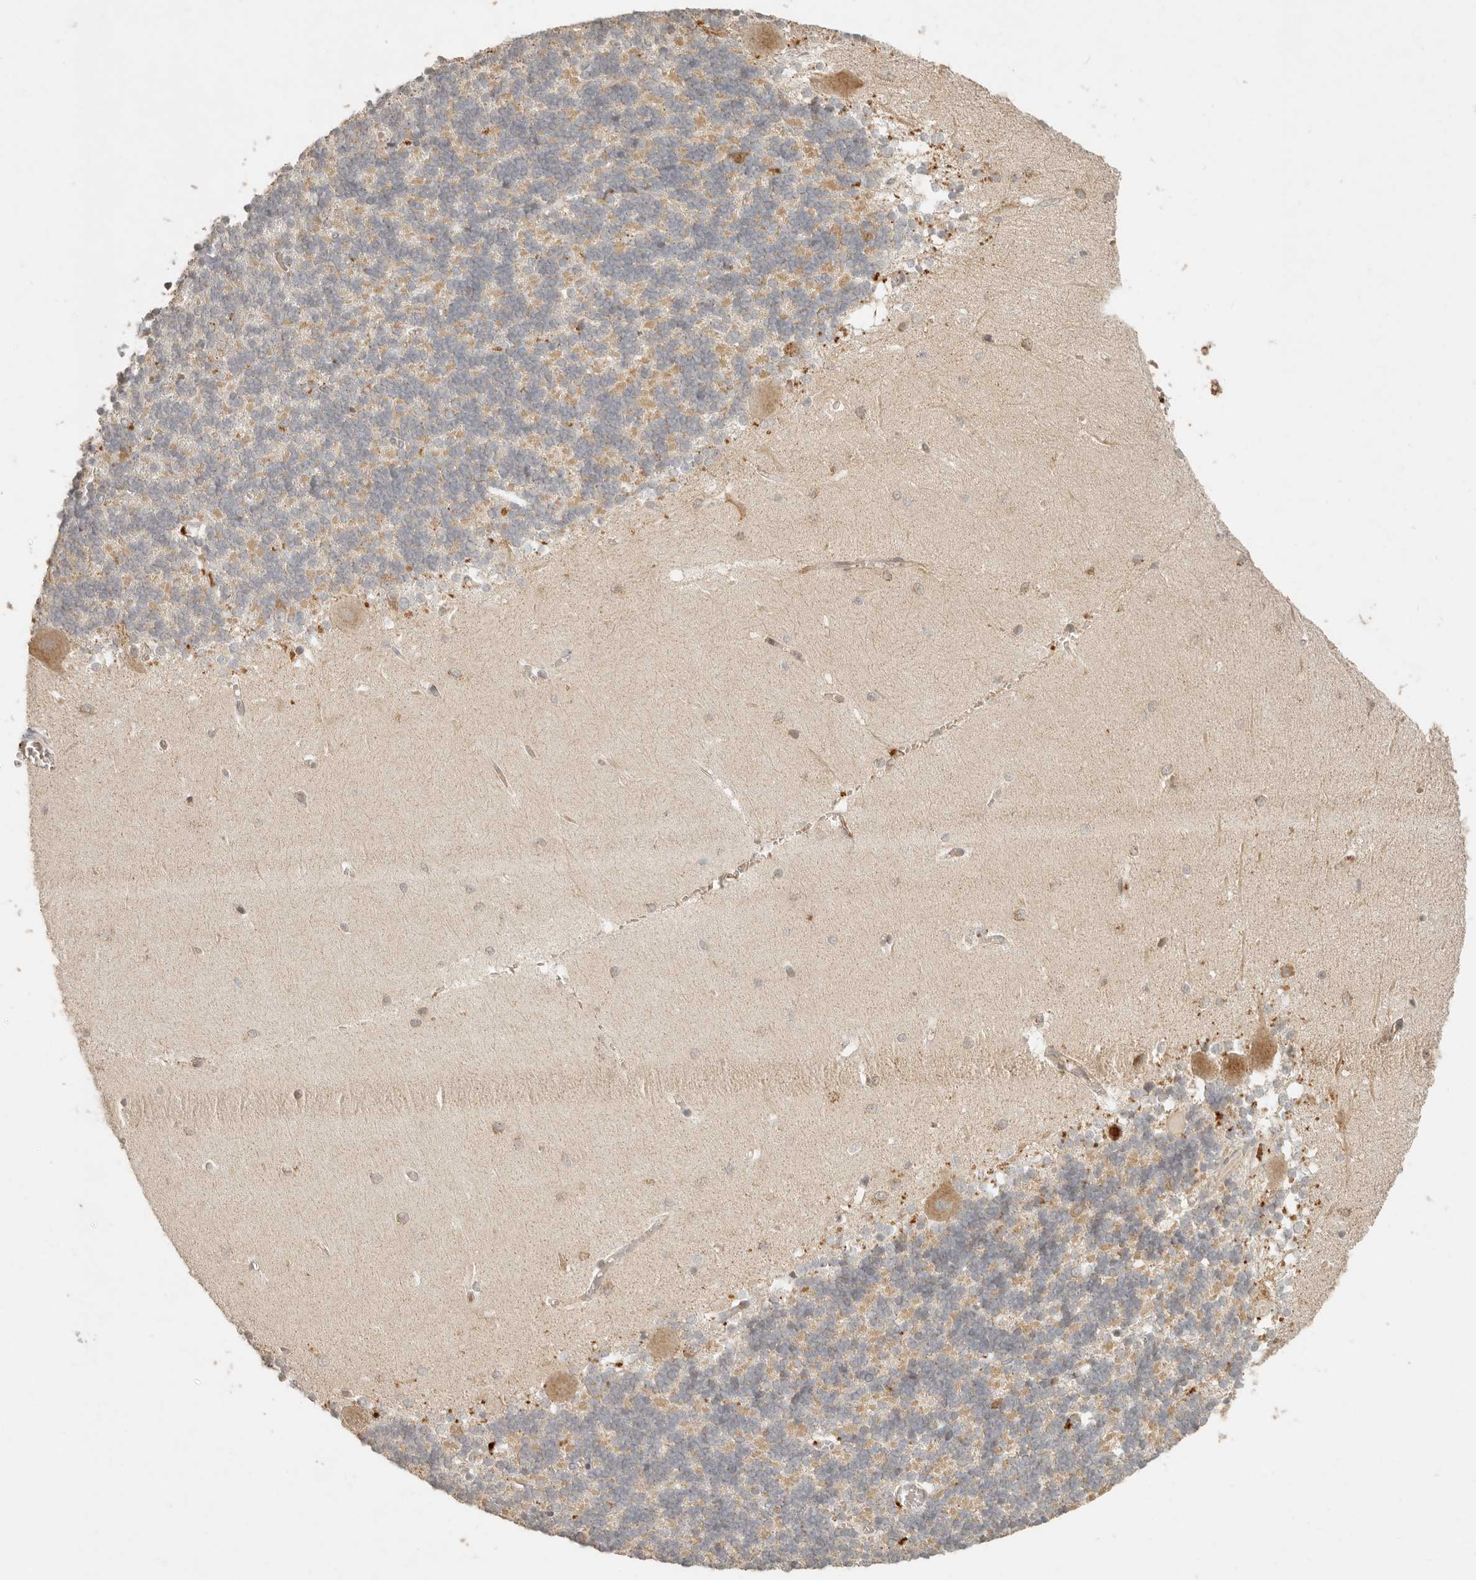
{"staining": {"intensity": "moderate", "quantity": ">75%", "location": "cytoplasmic/membranous"}, "tissue": "cerebellum", "cell_type": "Cells in granular layer", "image_type": "normal", "snomed": [{"axis": "morphology", "description": "Normal tissue, NOS"}, {"axis": "topography", "description": "Cerebellum"}], "caption": "This image reveals benign cerebellum stained with immunohistochemistry to label a protein in brown. The cytoplasmic/membranous of cells in granular layer show moderate positivity for the protein. Nuclei are counter-stained blue.", "gene": "MRPL55", "patient": {"sex": "male", "age": 37}}